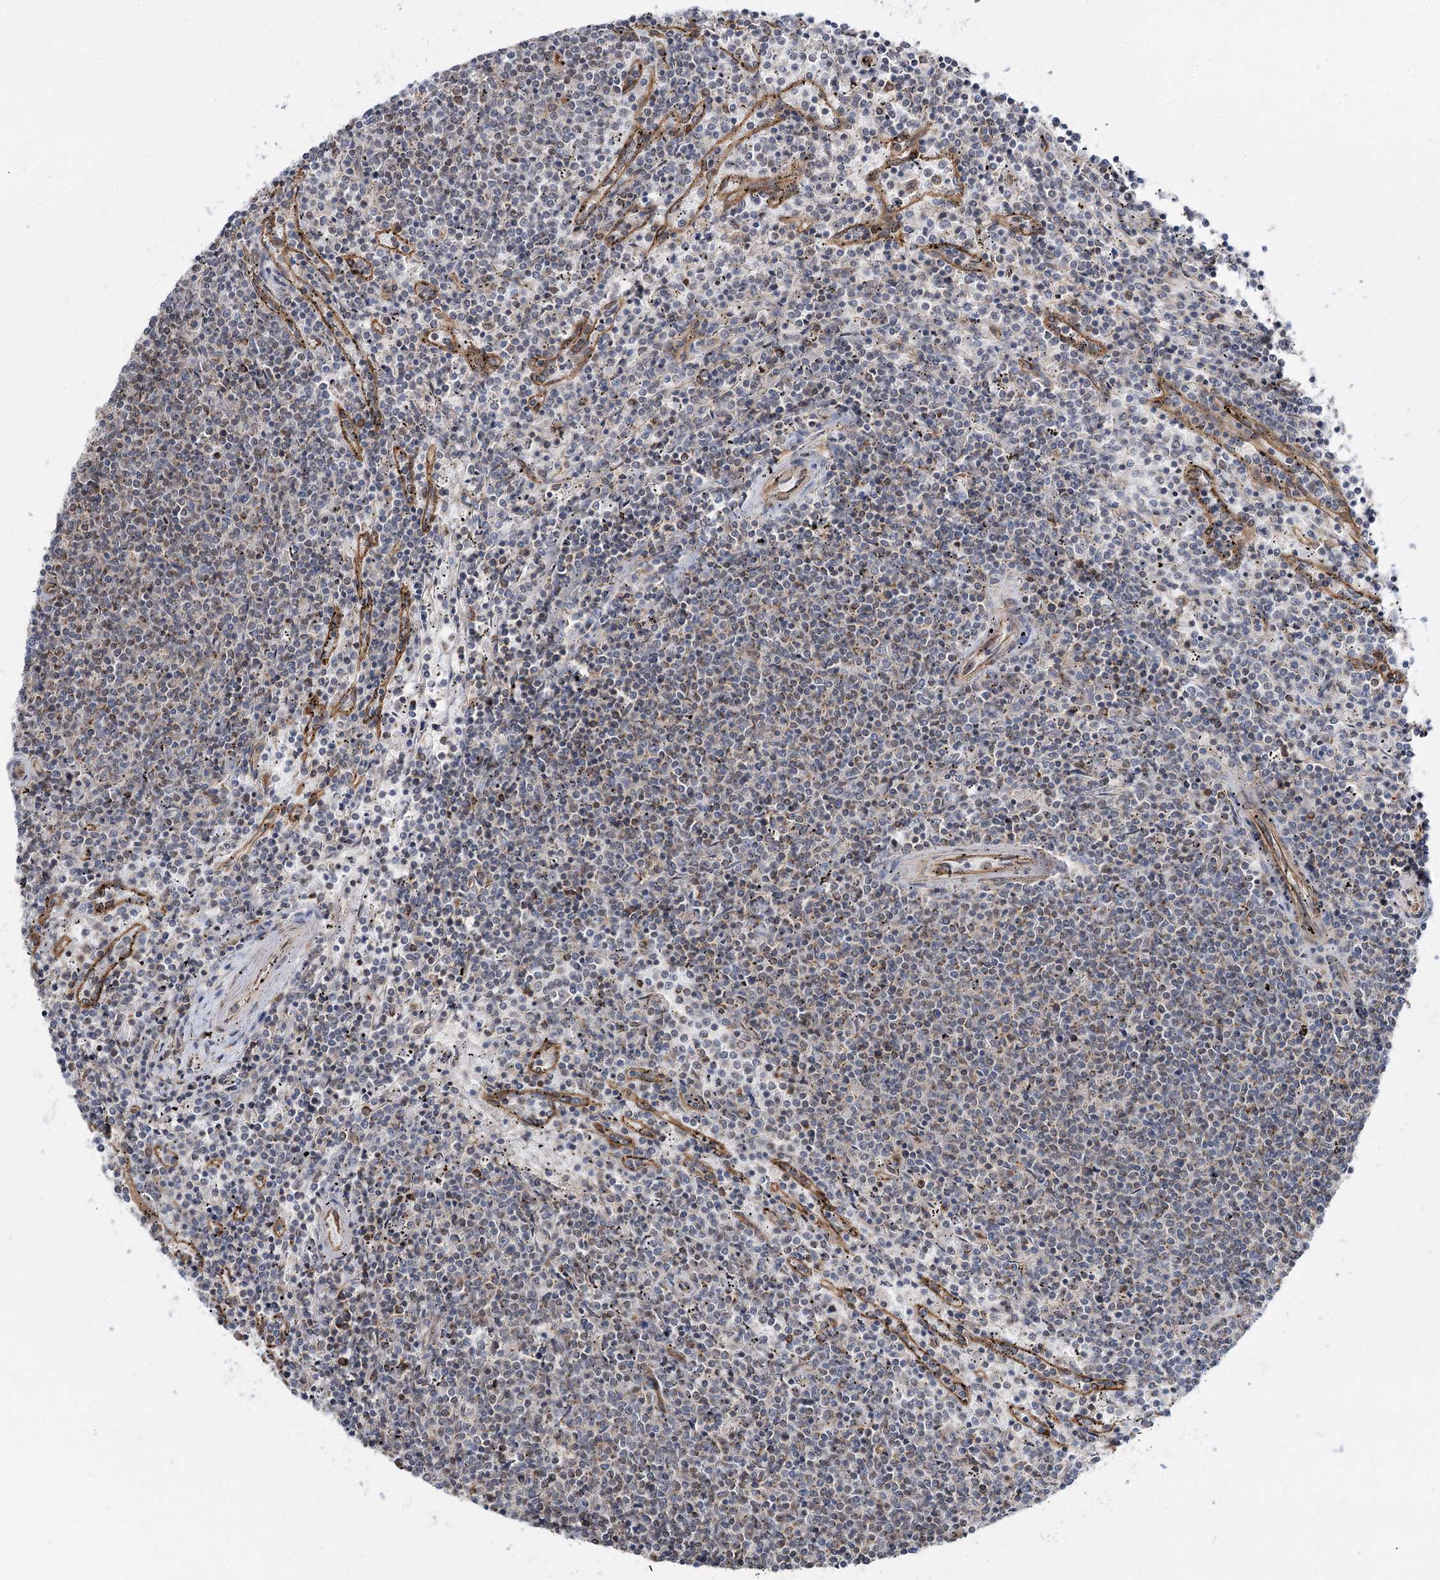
{"staining": {"intensity": "negative", "quantity": "none", "location": "none"}, "tissue": "lymphoma", "cell_type": "Tumor cells", "image_type": "cancer", "snomed": [{"axis": "morphology", "description": "Malignant lymphoma, non-Hodgkin's type, Low grade"}, {"axis": "topography", "description": "Spleen"}], "caption": "The micrograph displays no significant positivity in tumor cells of malignant lymphoma, non-Hodgkin's type (low-grade).", "gene": "SH3BP5L", "patient": {"sex": "female", "age": 50}}